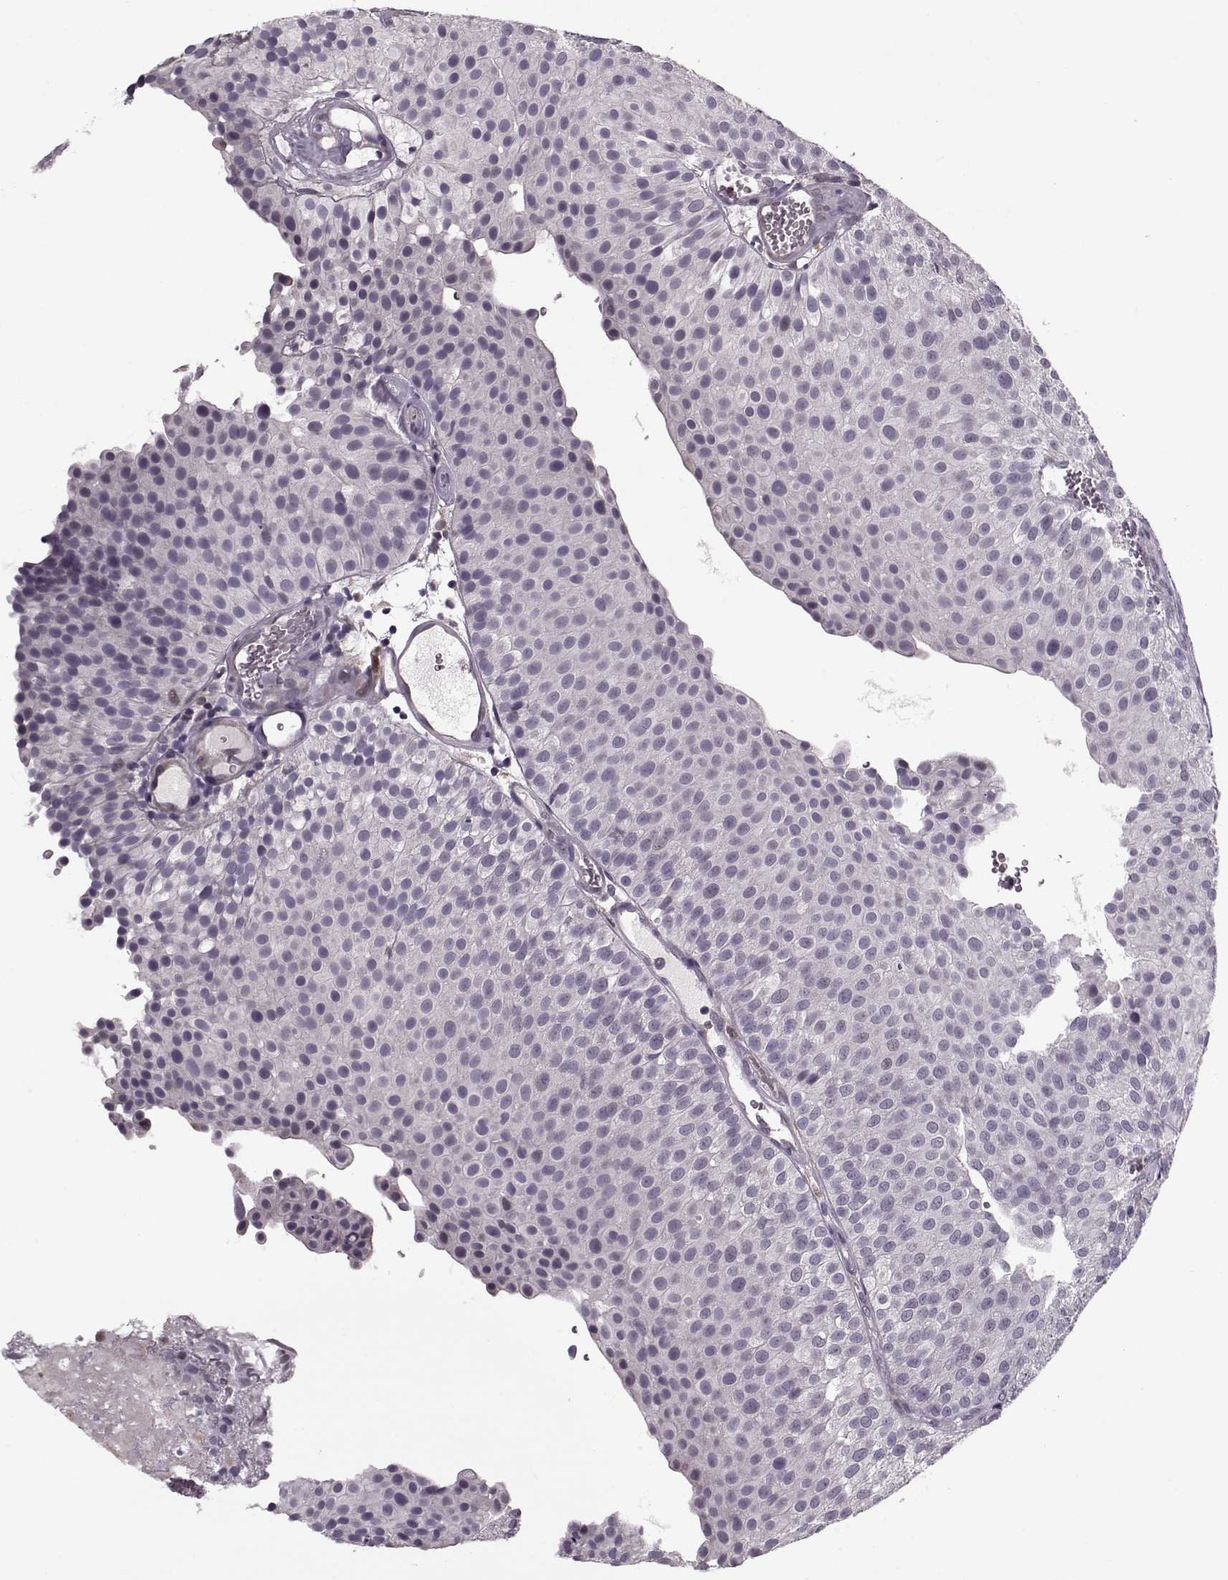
{"staining": {"intensity": "negative", "quantity": "none", "location": "none"}, "tissue": "urothelial cancer", "cell_type": "Tumor cells", "image_type": "cancer", "snomed": [{"axis": "morphology", "description": "Urothelial carcinoma, Low grade"}, {"axis": "topography", "description": "Urinary bladder"}], "caption": "Immunohistochemistry histopathology image of urothelial carcinoma (low-grade) stained for a protein (brown), which reveals no staining in tumor cells.", "gene": "DNAI3", "patient": {"sex": "female", "age": 87}}